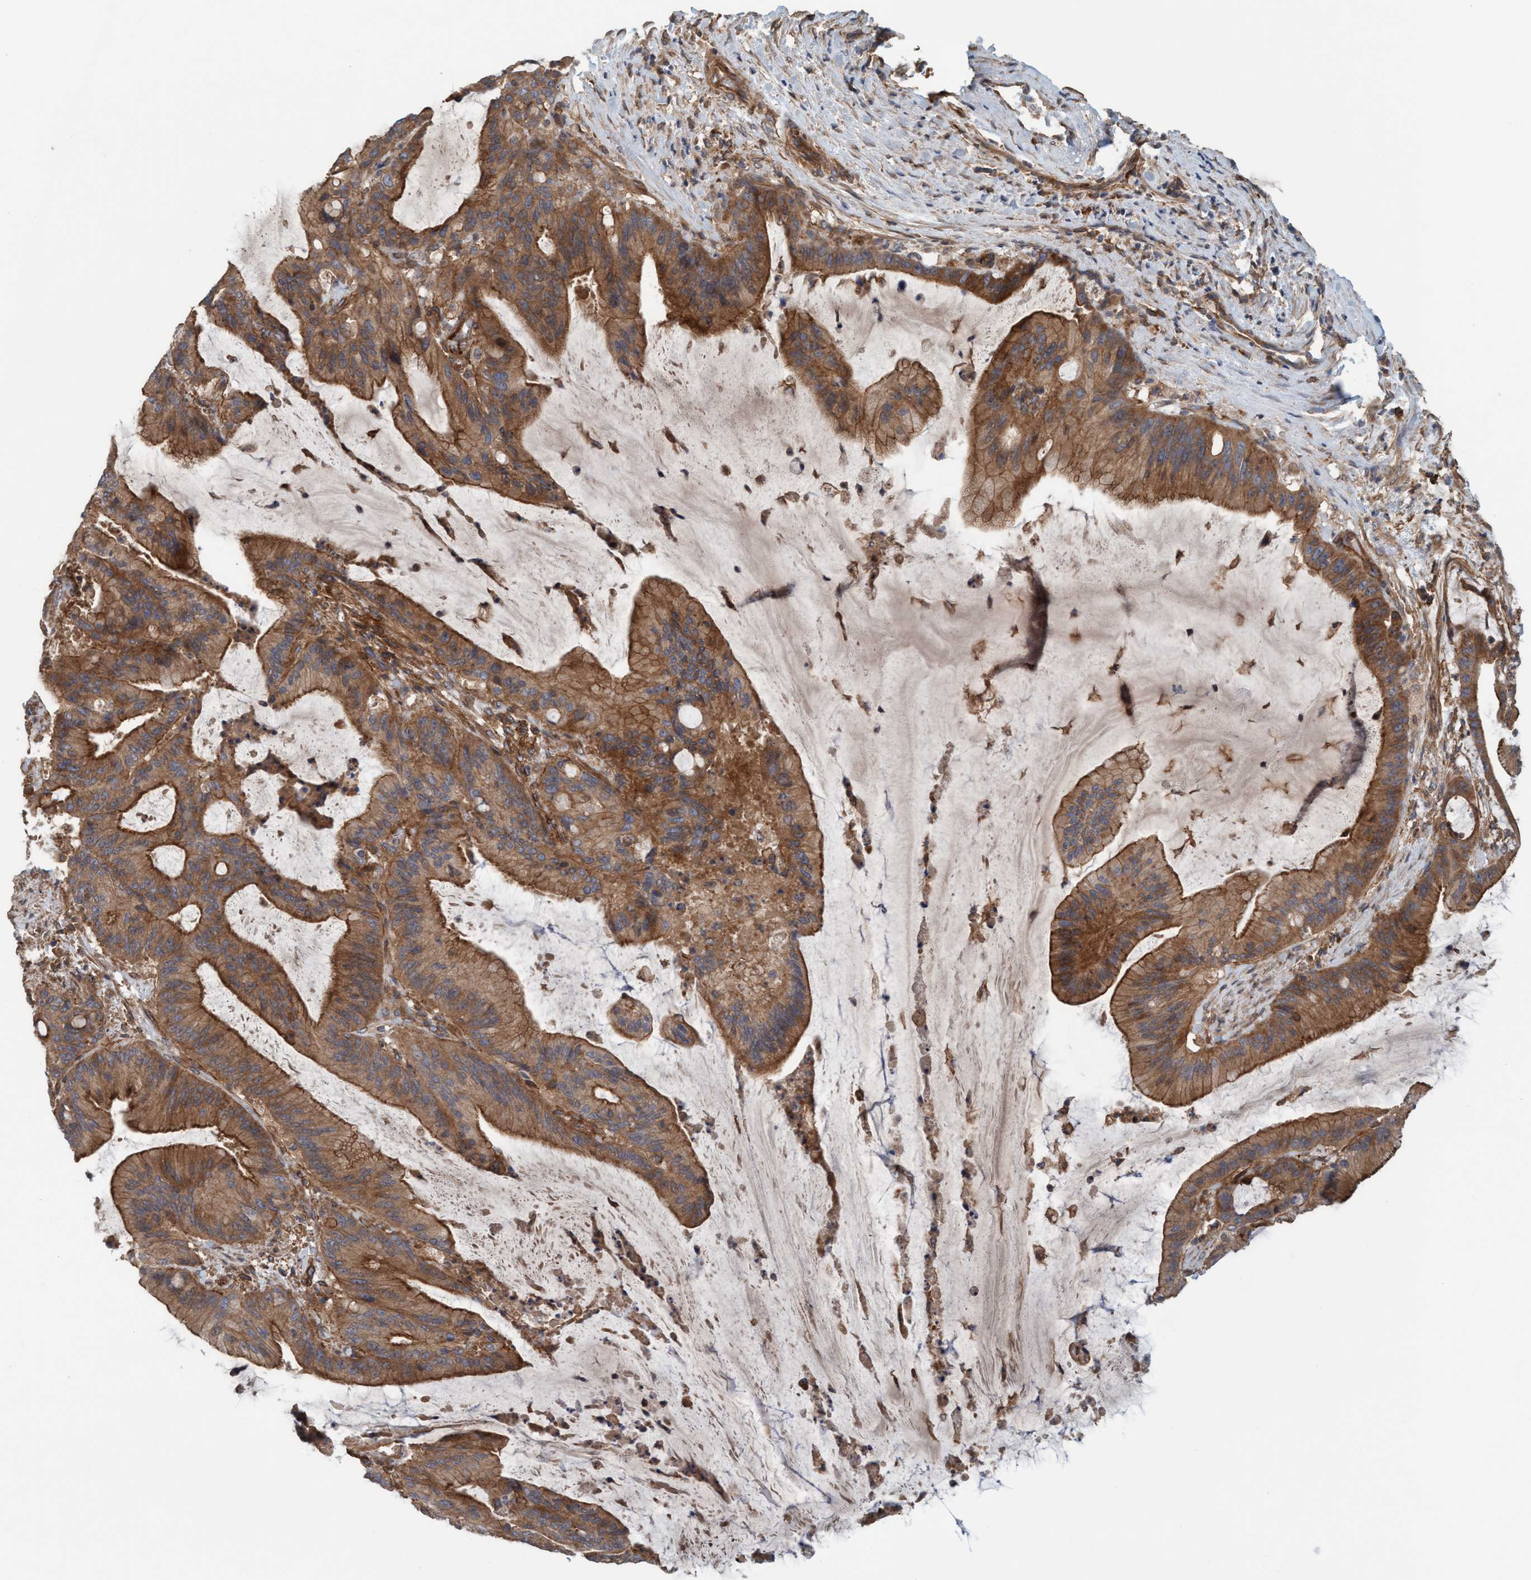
{"staining": {"intensity": "strong", "quantity": ">75%", "location": "cytoplasmic/membranous"}, "tissue": "liver cancer", "cell_type": "Tumor cells", "image_type": "cancer", "snomed": [{"axis": "morphology", "description": "Normal tissue, NOS"}, {"axis": "morphology", "description": "Cholangiocarcinoma"}, {"axis": "topography", "description": "Liver"}, {"axis": "topography", "description": "Peripheral nerve tissue"}], "caption": "The micrograph reveals staining of cholangiocarcinoma (liver), revealing strong cytoplasmic/membranous protein positivity (brown color) within tumor cells.", "gene": "SPECC1", "patient": {"sex": "female", "age": 73}}